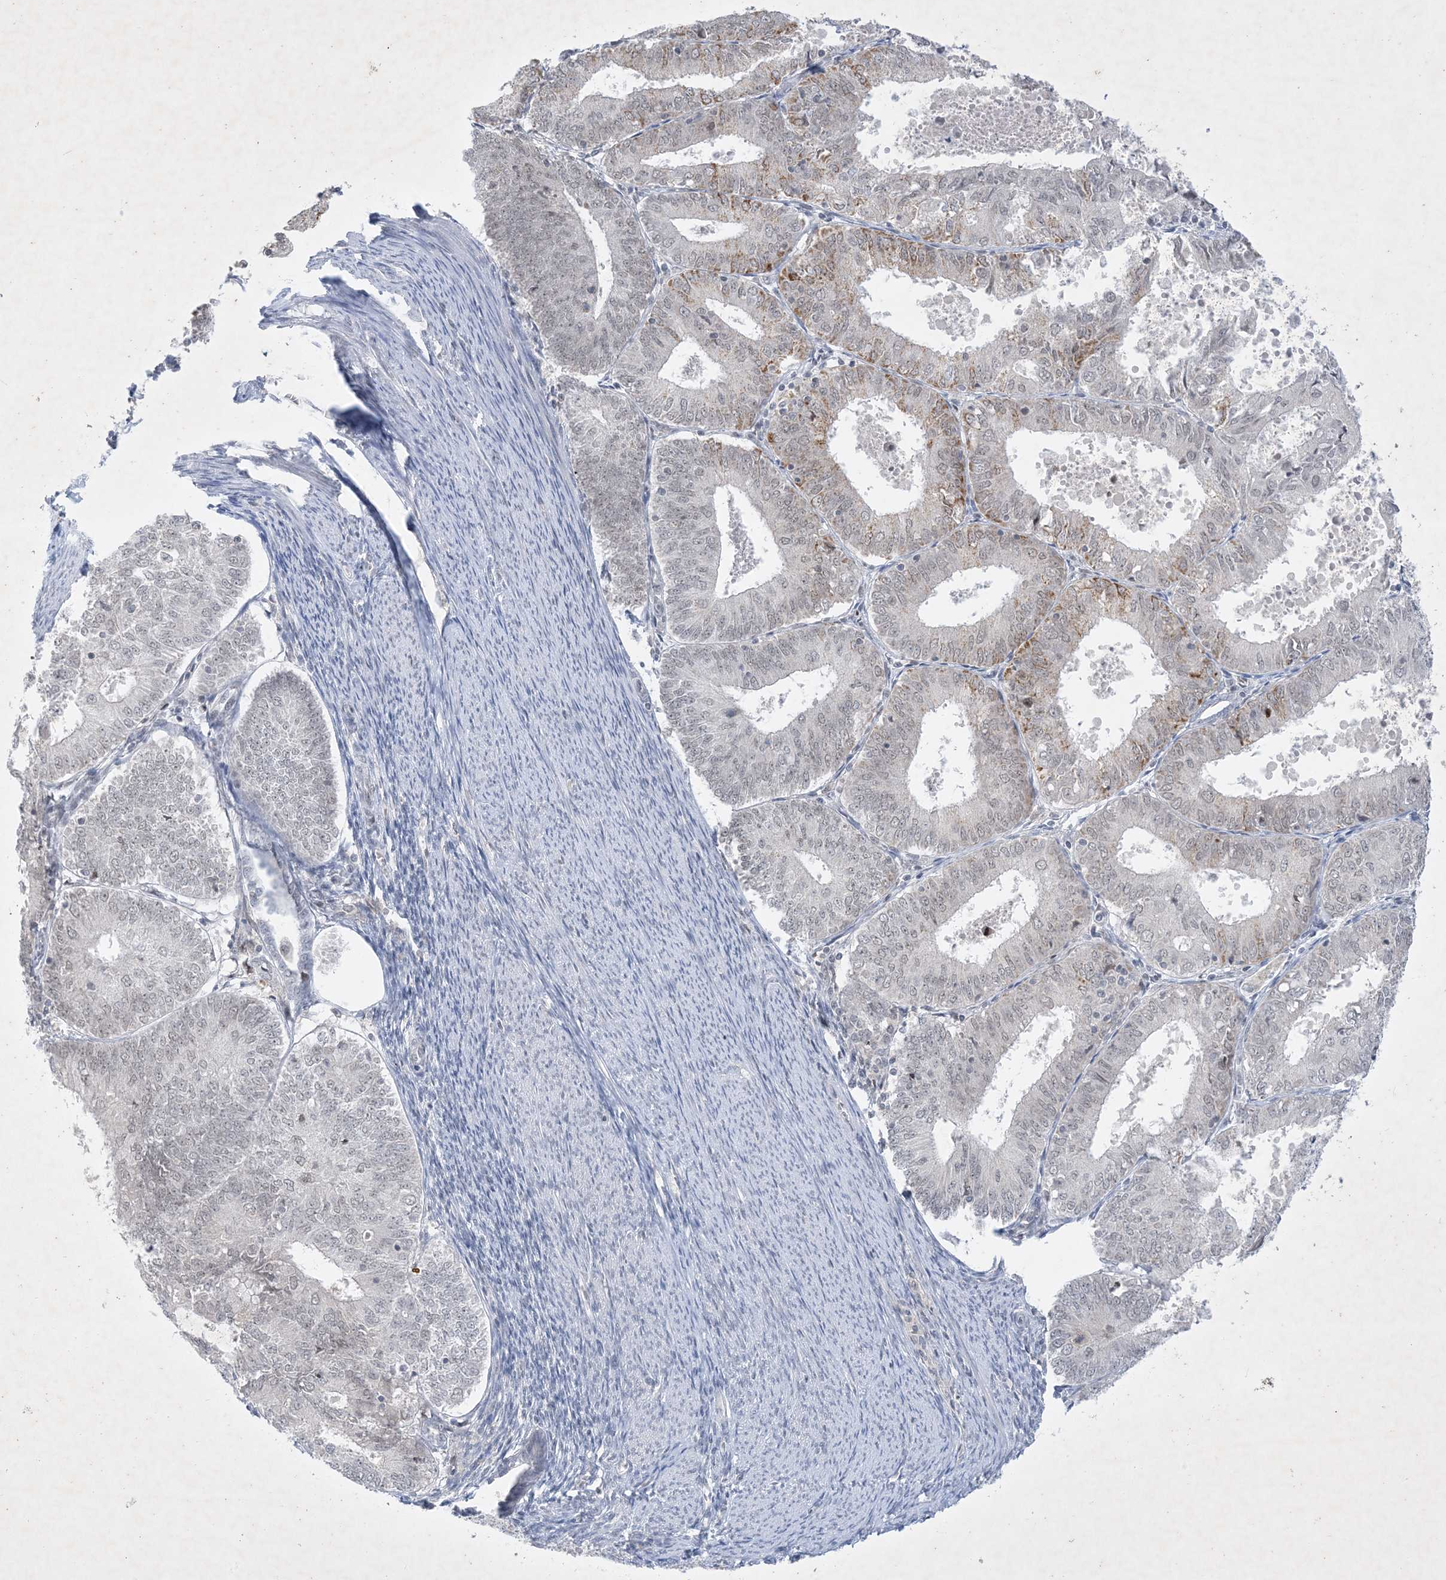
{"staining": {"intensity": "moderate", "quantity": "<25%", "location": "cytoplasmic/membranous,nuclear"}, "tissue": "endometrial cancer", "cell_type": "Tumor cells", "image_type": "cancer", "snomed": [{"axis": "morphology", "description": "Adenocarcinoma, NOS"}, {"axis": "topography", "description": "Endometrium"}], "caption": "This photomicrograph shows IHC staining of adenocarcinoma (endometrial), with low moderate cytoplasmic/membranous and nuclear staining in approximately <25% of tumor cells.", "gene": "ZNF674", "patient": {"sex": "female", "age": 57}}